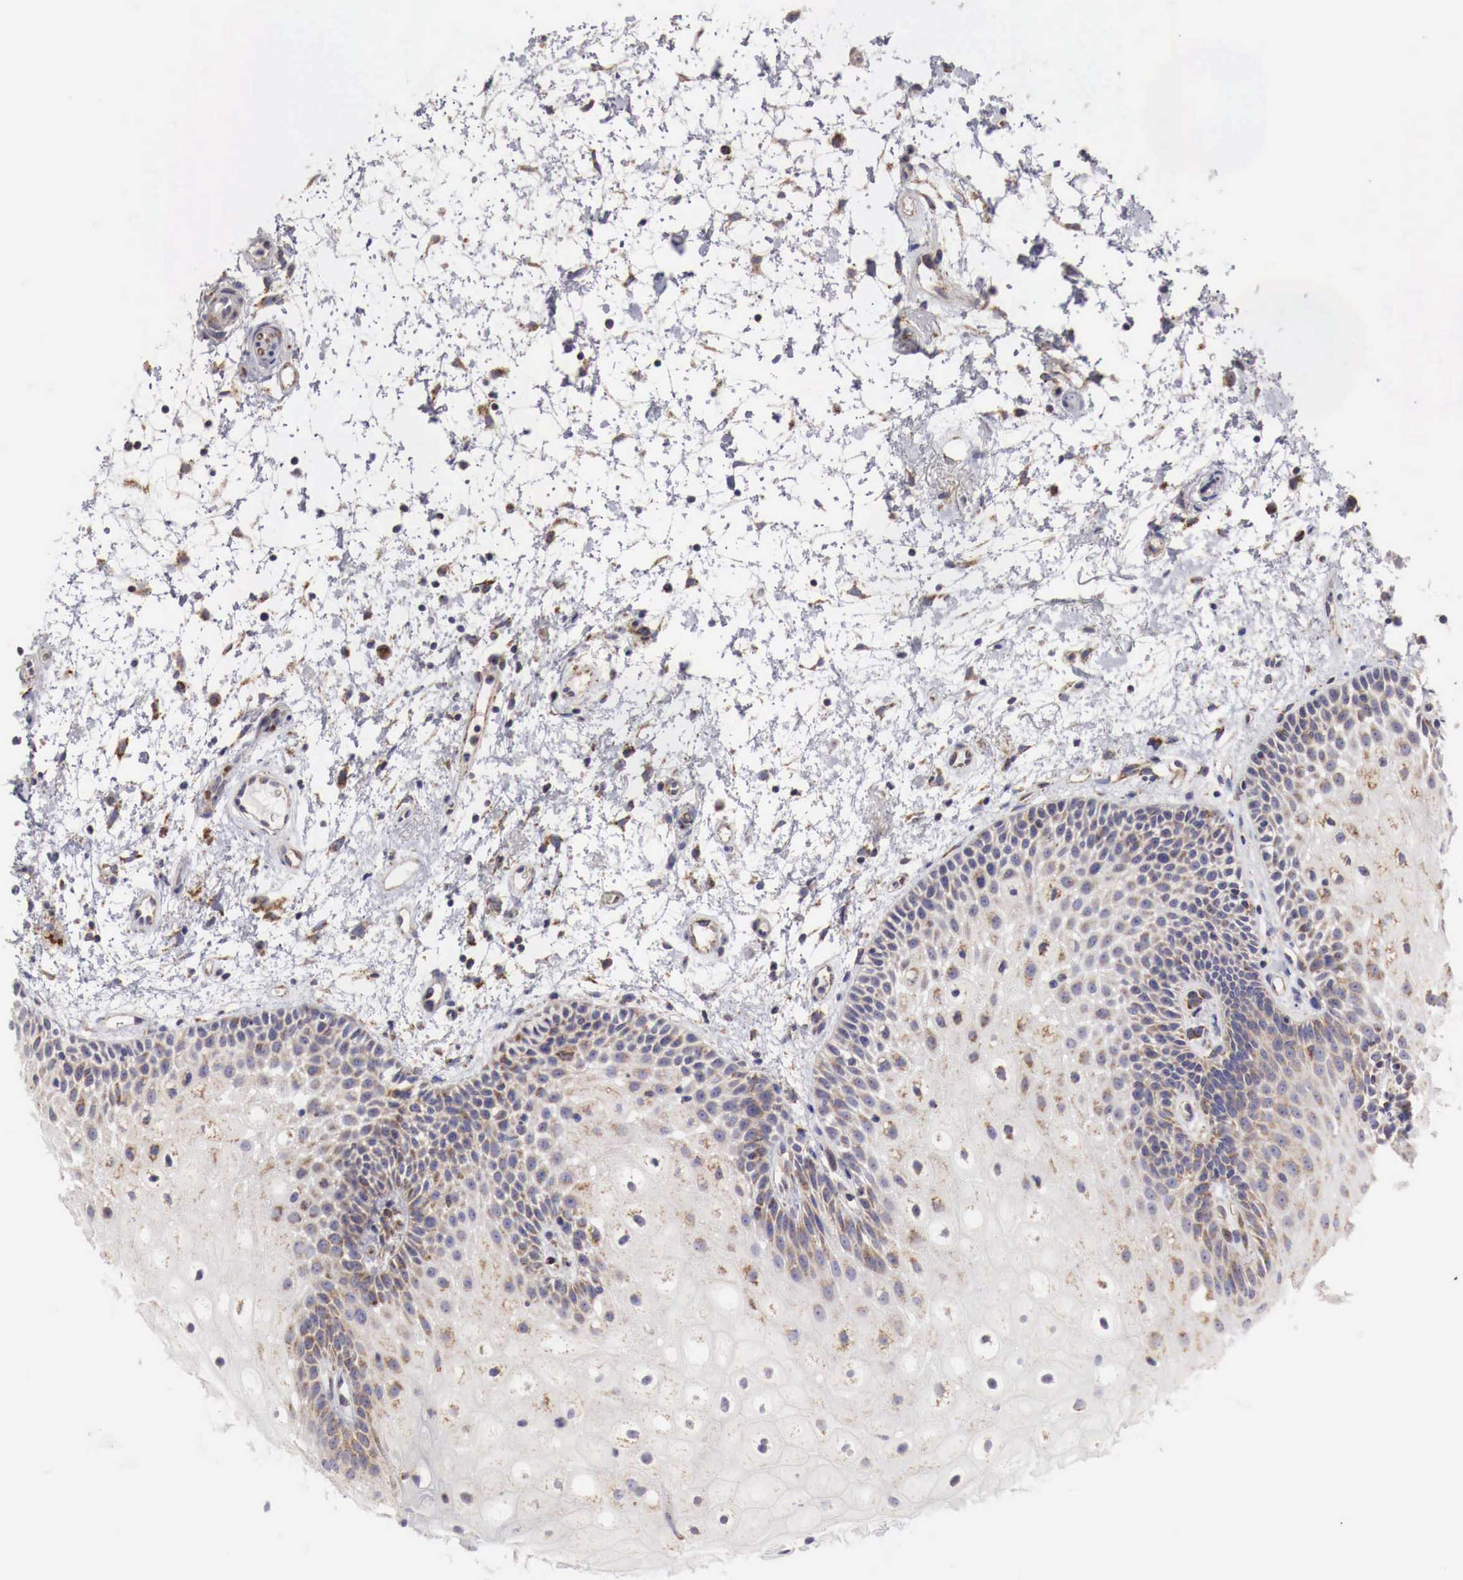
{"staining": {"intensity": "moderate", "quantity": "25%-75%", "location": "cytoplasmic/membranous"}, "tissue": "oral mucosa", "cell_type": "Squamous epithelial cells", "image_type": "normal", "snomed": [{"axis": "morphology", "description": "Normal tissue, NOS"}, {"axis": "topography", "description": "Oral tissue"}], "caption": "Immunohistochemistry (IHC) staining of normal oral mucosa, which demonstrates medium levels of moderate cytoplasmic/membranous positivity in about 25%-75% of squamous epithelial cells indicating moderate cytoplasmic/membranous protein expression. The staining was performed using DAB (3,3'-diaminobenzidine) (brown) for protein detection and nuclei were counterstained in hematoxylin (blue).", "gene": "XPNPEP3", "patient": {"sex": "female", "age": 79}}